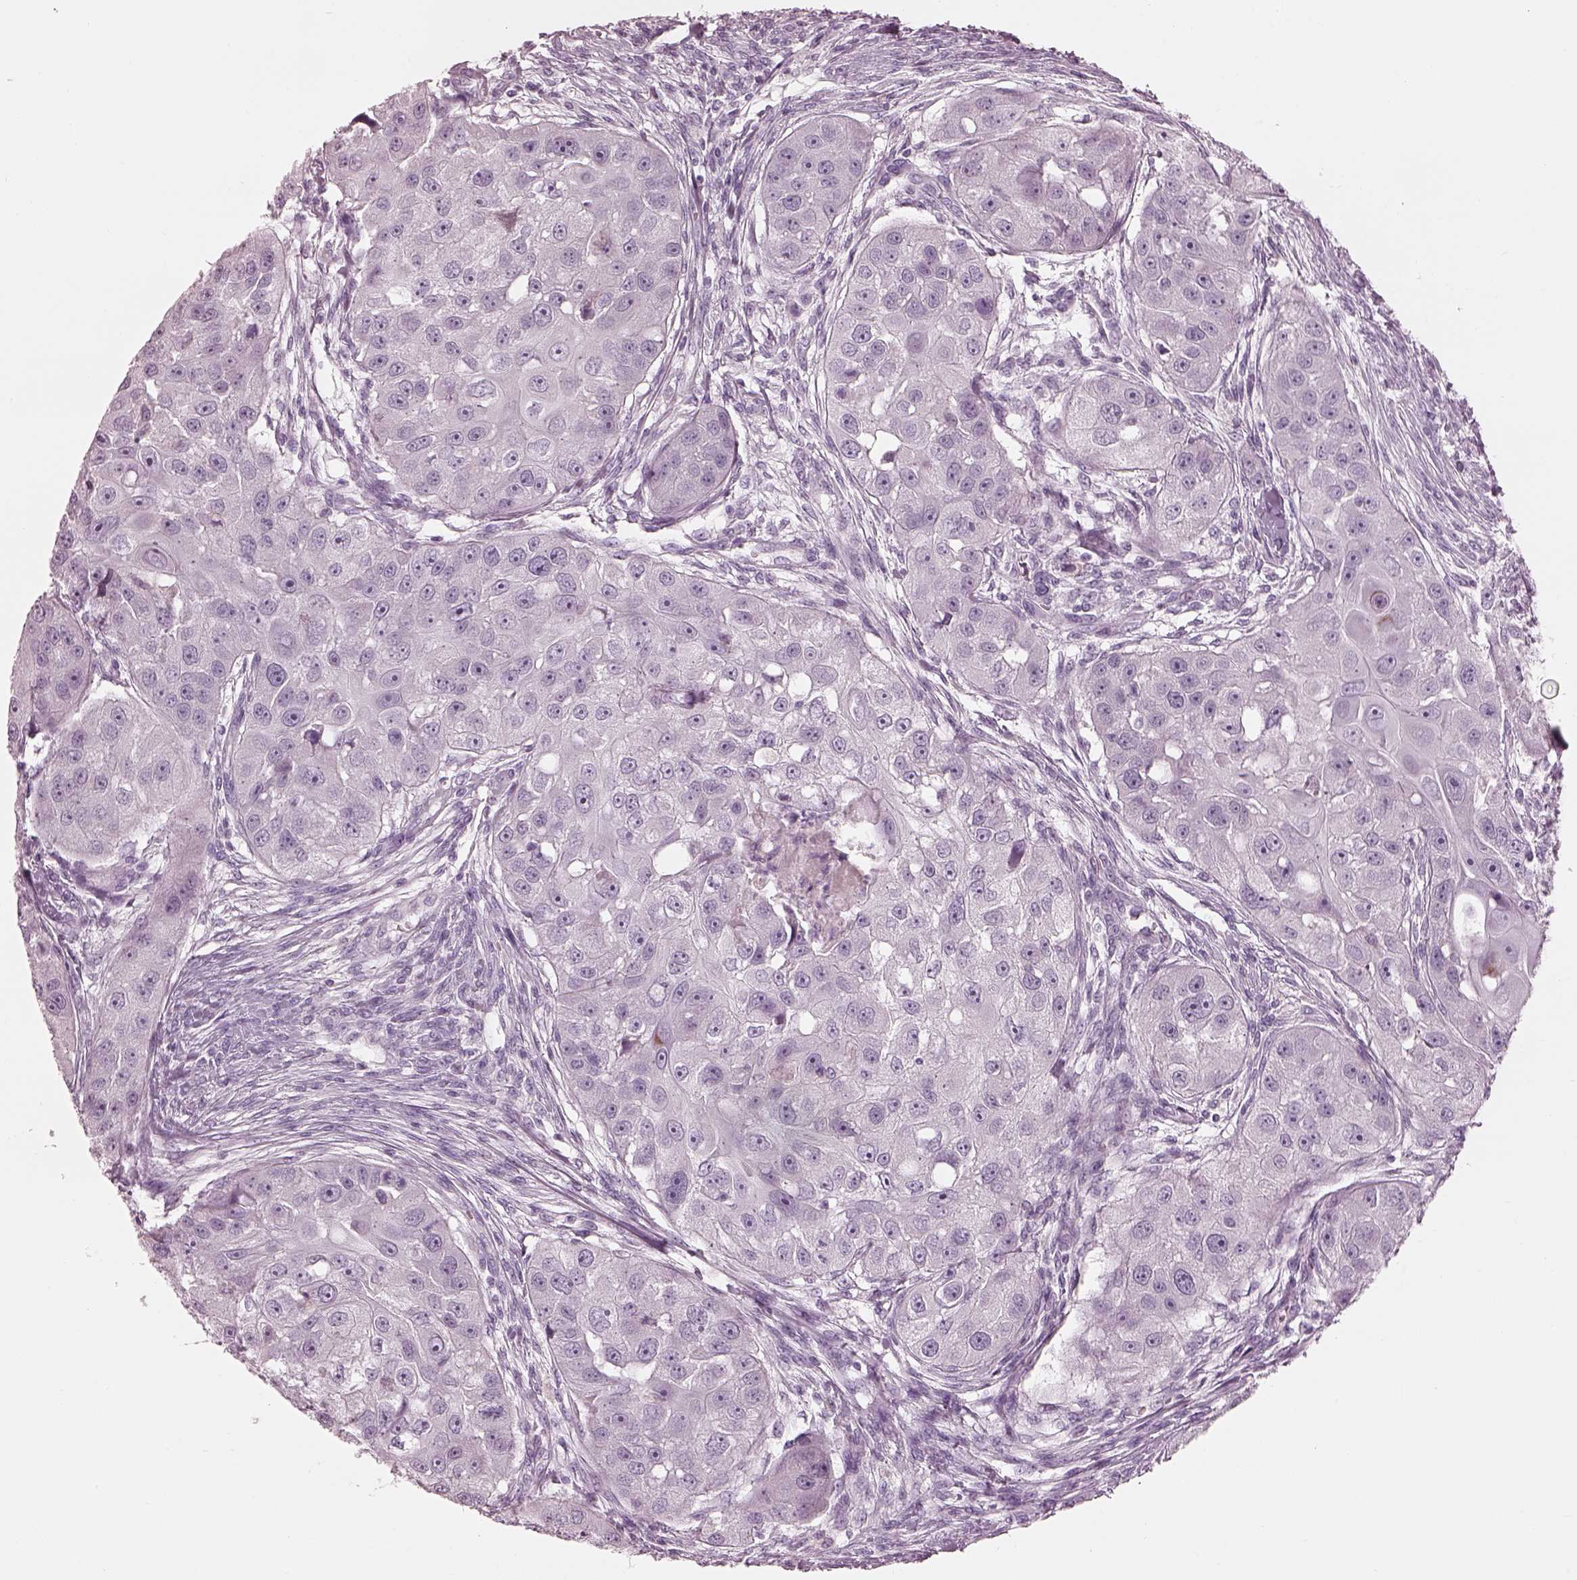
{"staining": {"intensity": "negative", "quantity": "none", "location": "none"}, "tissue": "head and neck cancer", "cell_type": "Tumor cells", "image_type": "cancer", "snomed": [{"axis": "morphology", "description": "Squamous cell carcinoma, NOS"}, {"axis": "topography", "description": "Head-Neck"}], "caption": "Head and neck cancer was stained to show a protein in brown. There is no significant staining in tumor cells.", "gene": "RSPH9", "patient": {"sex": "male", "age": 51}}